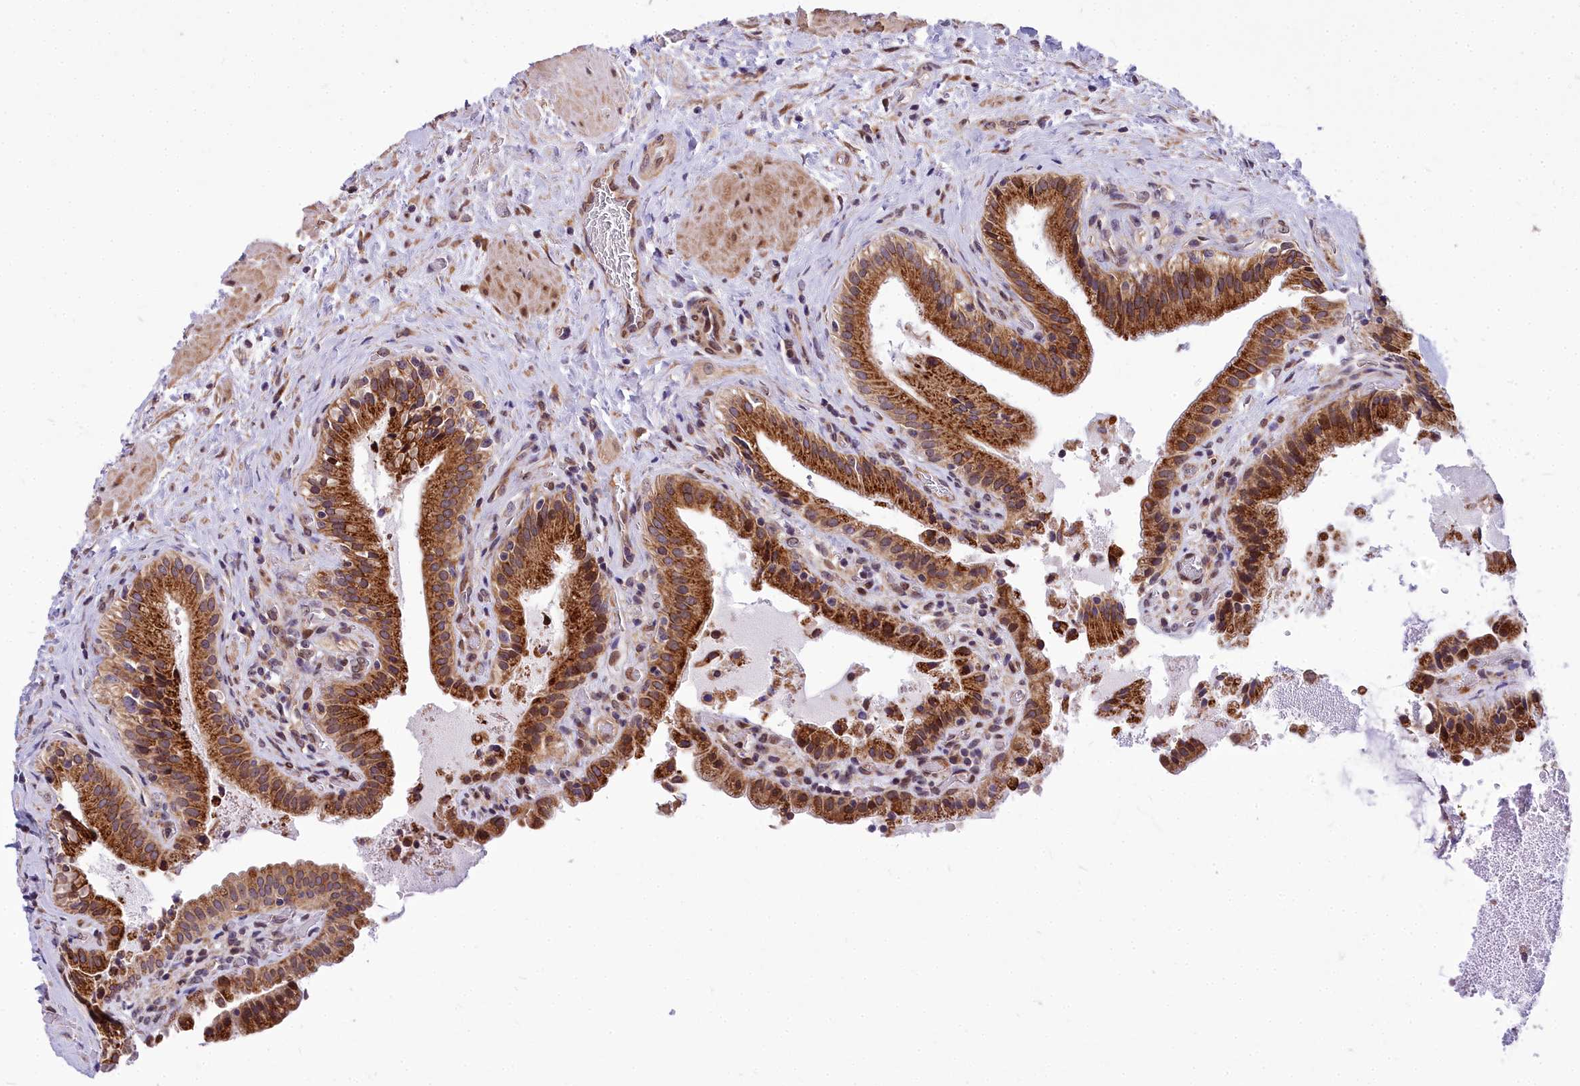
{"staining": {"intensity": "strong", "quantity": ">75%", "location": "cytoplasmic/membranous"}, "tissue": "gallbladder", "cell_type": "Glandular cells", "image_type": "normal", "snomed": [{"axis": "morphology", "description": "Normal tissue, NOS"}, {"axis": "topography", "description": "Gallbladder"}], "caption": "This is a micrograph of immunohistochemistry staining of unremarkable gallbladder, which shows strong positivity in the cytoplasmic/membranous of glandular cells.", "gene": "ABCB8", "patient": {"sex": "male", "age": 24}}